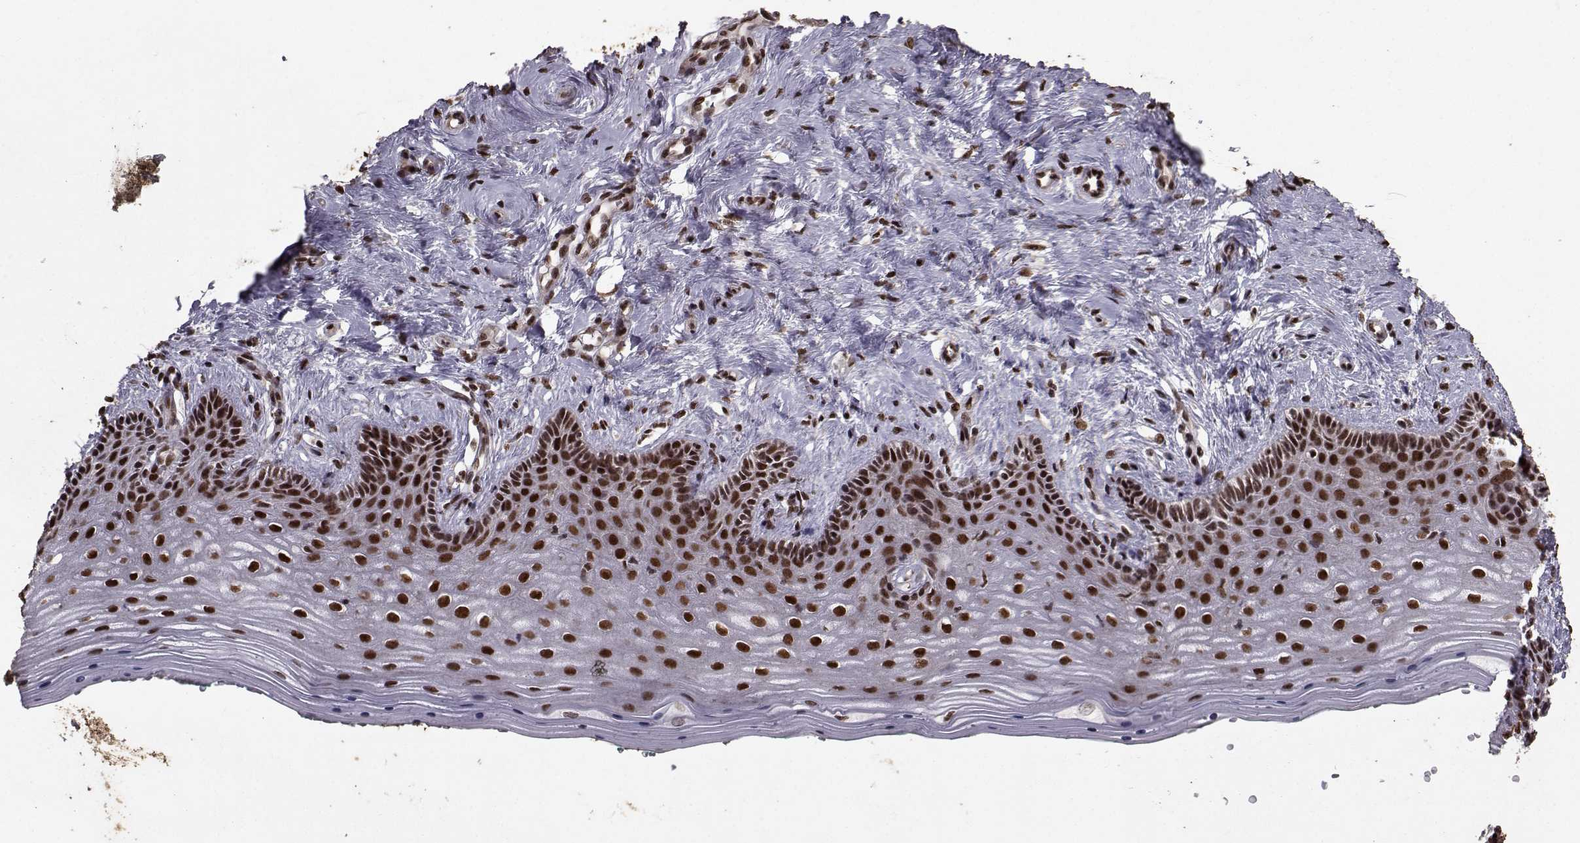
{"staining": {"intensity": "strong", "quantity": ">75%", "location": "nuclear"}, "tissue": "vagina", "cell_type": "Squamous epithelial cells", "image_type": "normal", "snomed": [{"axis": "morphology", "description": "Normal tissue, NOS"}, {"axis": "topography", "description": "Vagina"}], "caption": "Protein analysis of unremarkable vagina demonstrates strong nuclear expression in approximately >75% of squamous epithelial cells.", "gene": "SF1", "patient": {"sex": "female", "age": 45}}